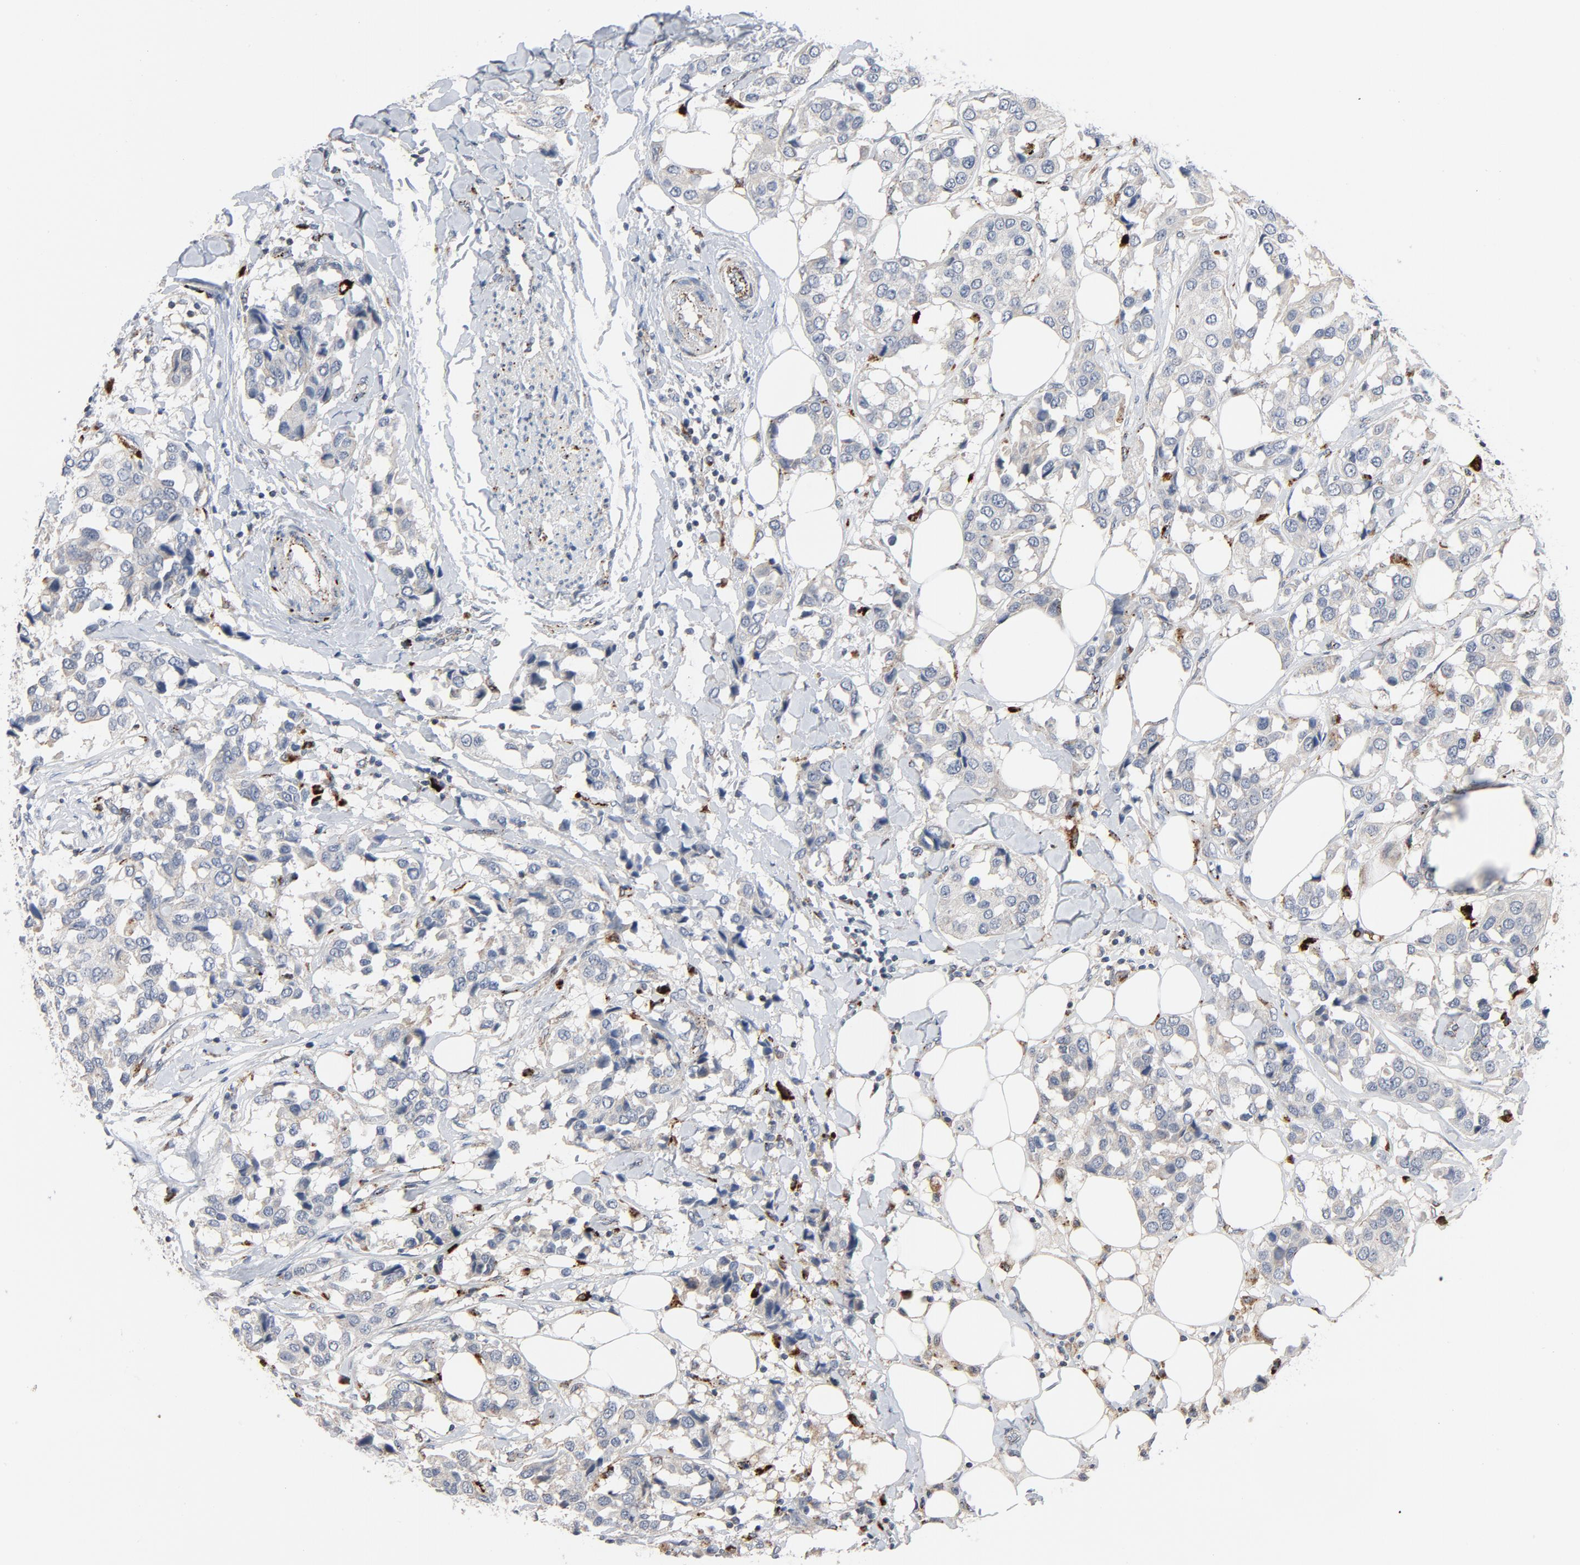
{"staining": {"intensity": "negative", "quantity": "none", "location": "none"}, "tissue": "breast cancer", "cell_type": "Tumor cells", "image_type": "cancer", "snomed": [{"axis": "morphology", "description": "Duct carcinoma"}, {"axis": "topography", "description": "Breast"}], "caption": "Breast infiltrating ductal carcinoma stained for a protein using IHC demonstrates no staining tumor cells.", "gene": "AKT2", "patient": {"sex": "female", "age": 93}}